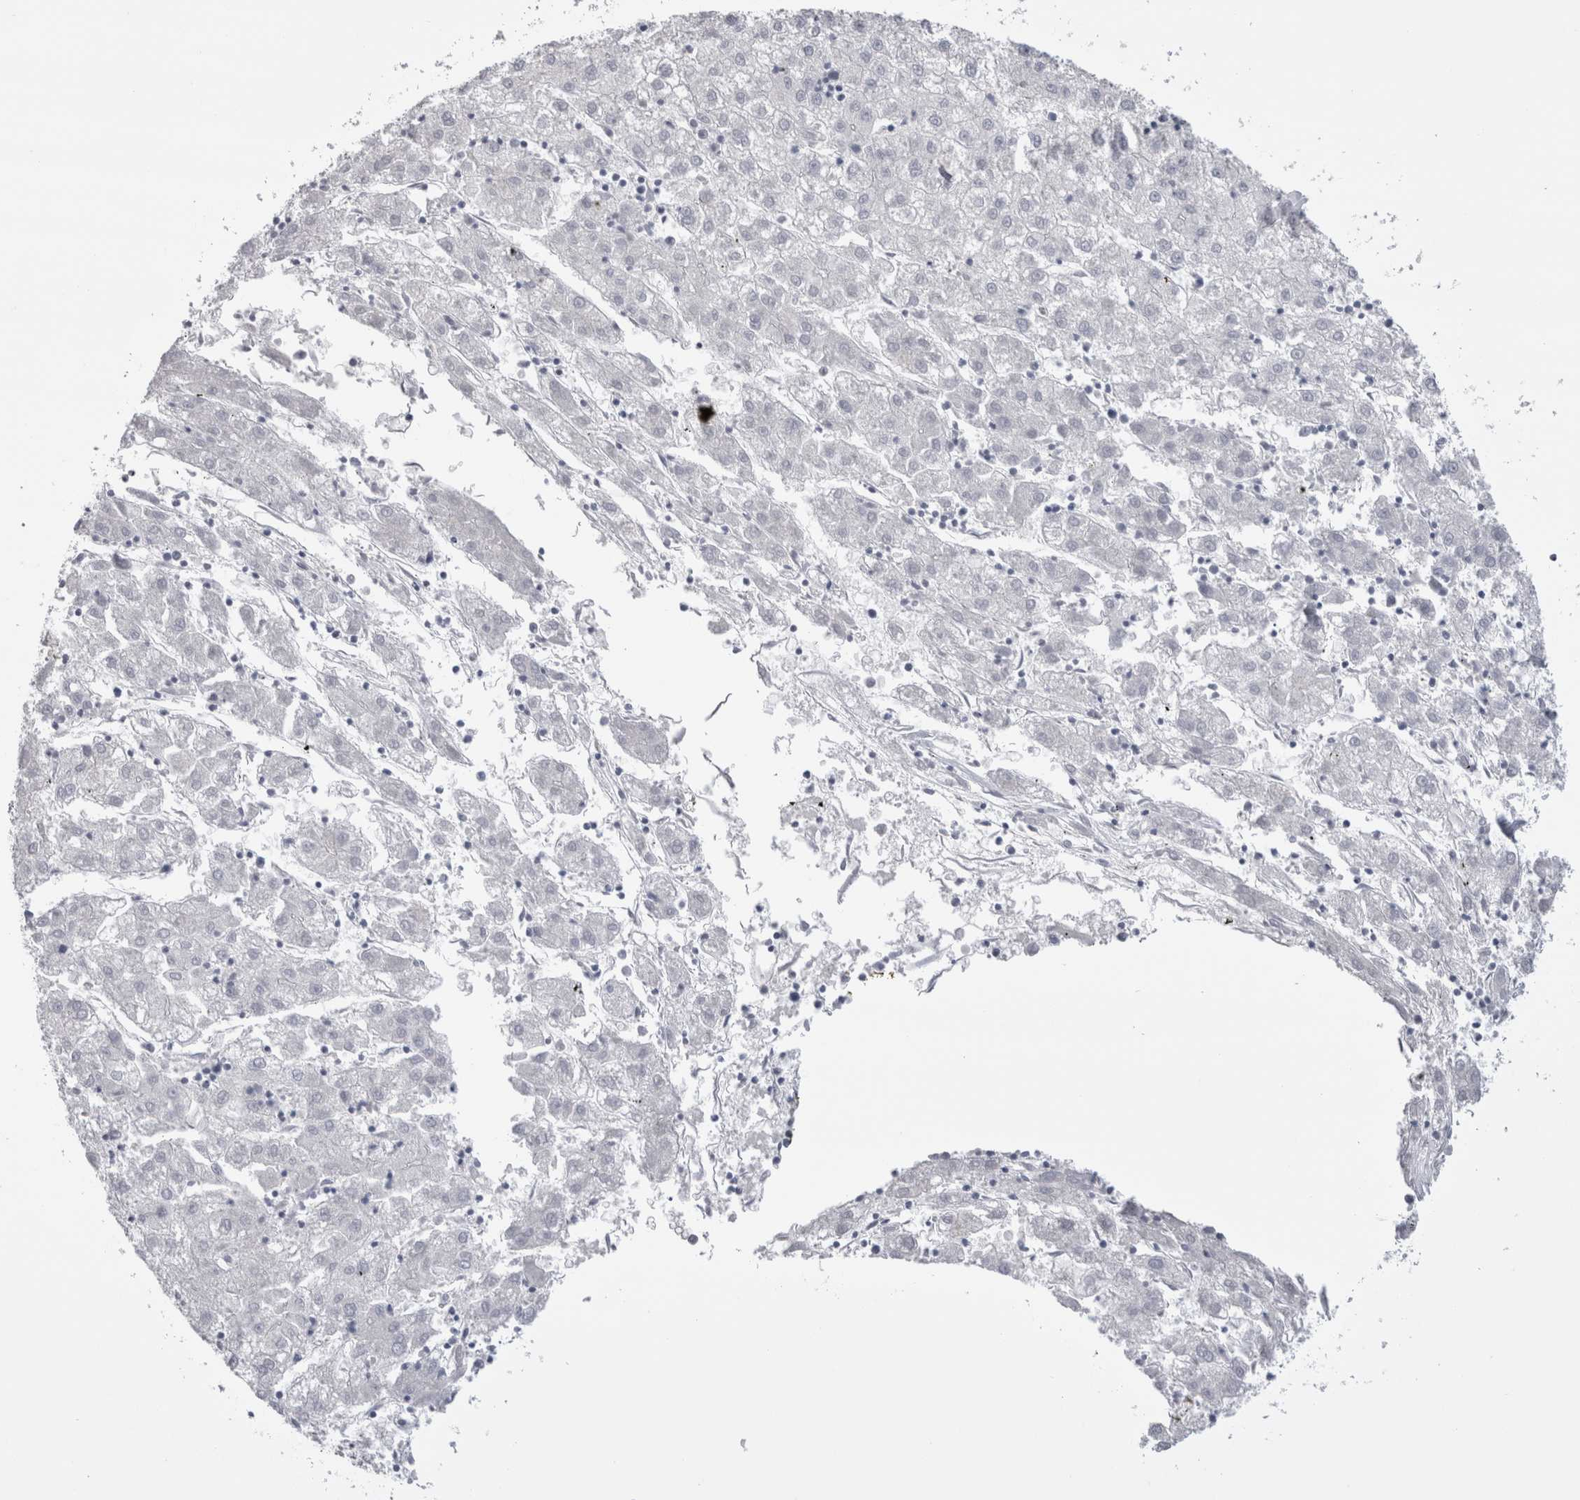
{"staining": {"intensity": "negative", "quantity": "none", "location": "none"}, "tissue": "liver cancer", "cell_type": "Tumor cells", "image_type": "cancer", "snomed": [{"axis": "morphology", "description": "Carcinoma, Hepatocellular, NOS"}, {"axis": "topography", "description": "Liver"}], "caption": "Immunohistochemical staining of liver hepatocellular carcinoma exhibits no significant expression in tumor cells. (DAB (3,3'-diaminobenzidine) IHC visualized using brightfield microscopy, high magnification).", "gene": "SUCNR1", "patient": {"sex": "male", "age": 72}}